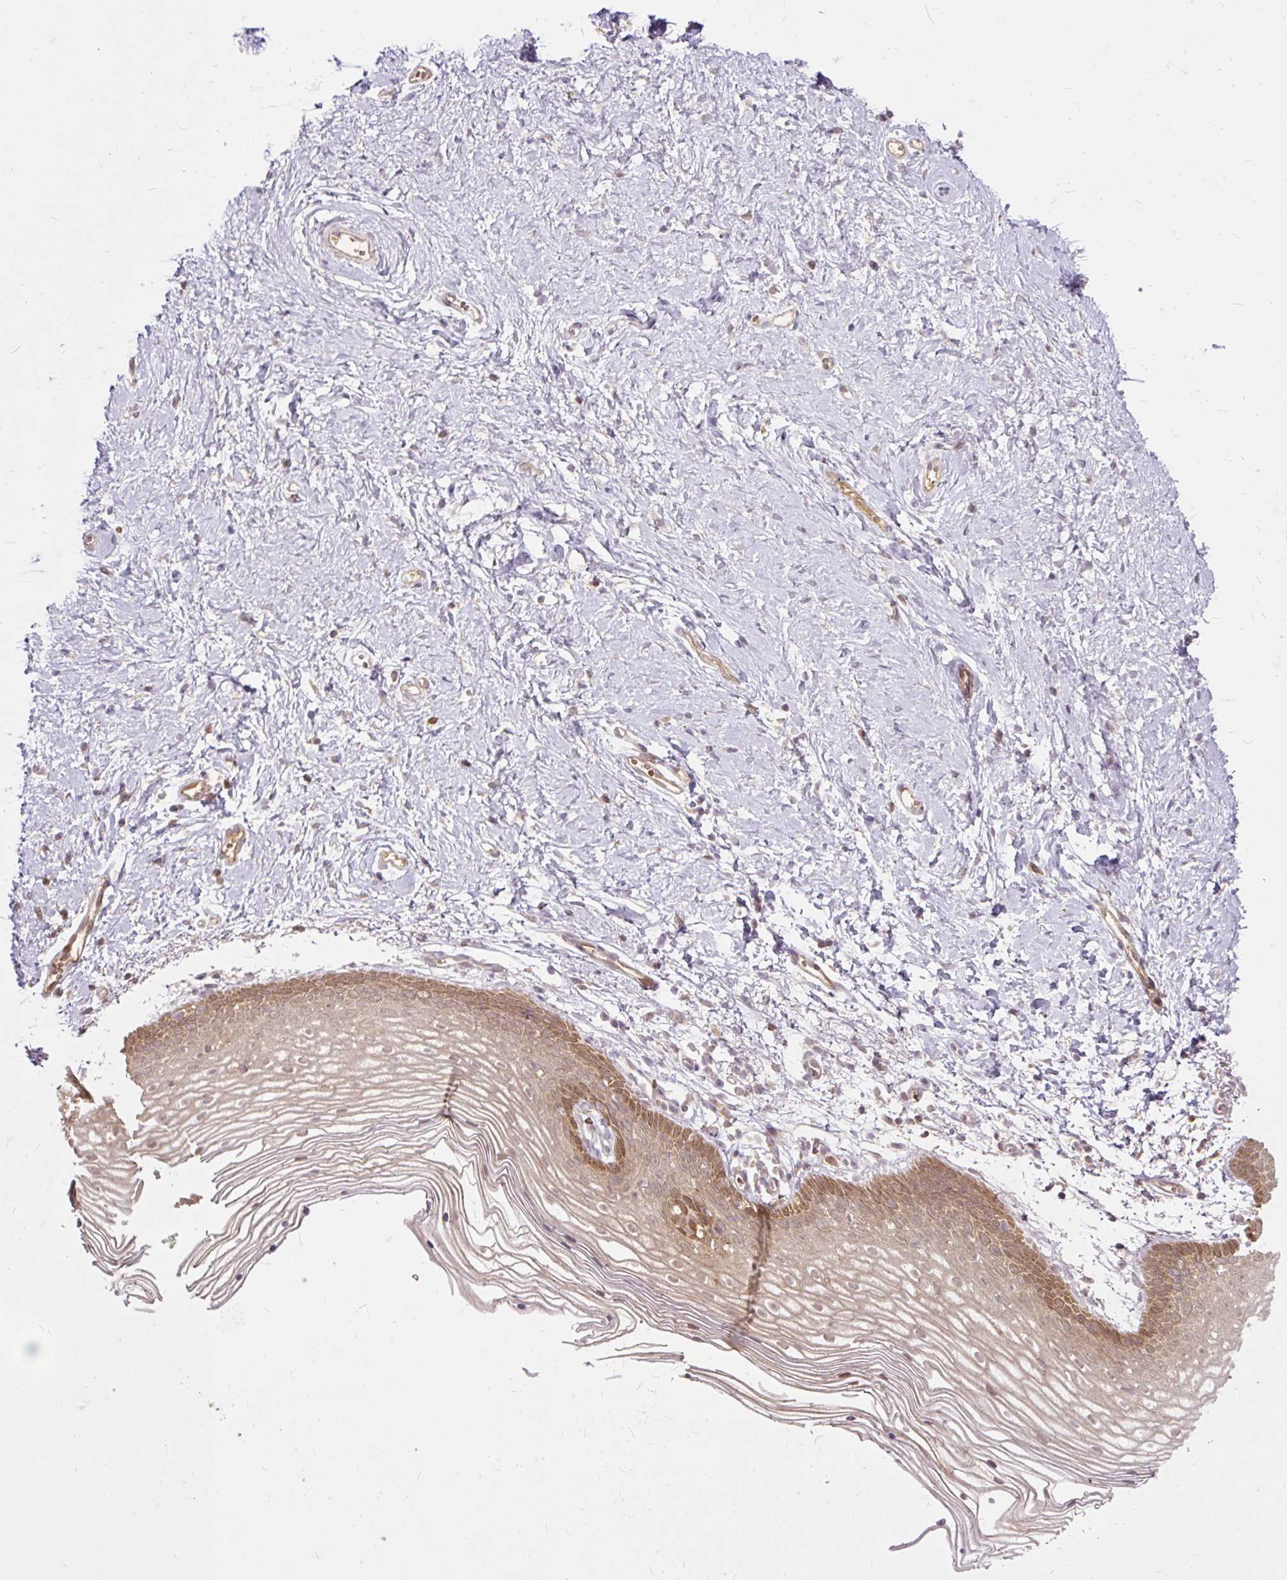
{"staining": {"intensity": "moderate", "quantity": ">75%", "location": "cytoplasmic/membranous"}, "tissue": "vagina", "cell_type": "Squamous epithelial cells", "image_type": "normal", "snomed": [{"axis": "morphology", "description": "Normal tissue, NOS"}, {"axis": "topography", "description": "Vagina"}], "caption": "The photomicrograph displays staining of unremarkable vagina, revealing moderate cytoplasmic/membranous protein staining (brown color) within squamous epithelial cells. The protein is shown in brown color, while the nuclei are stained blue.", "gene": "AP5S1", "patient": {"sex": "female", "age": 56}}